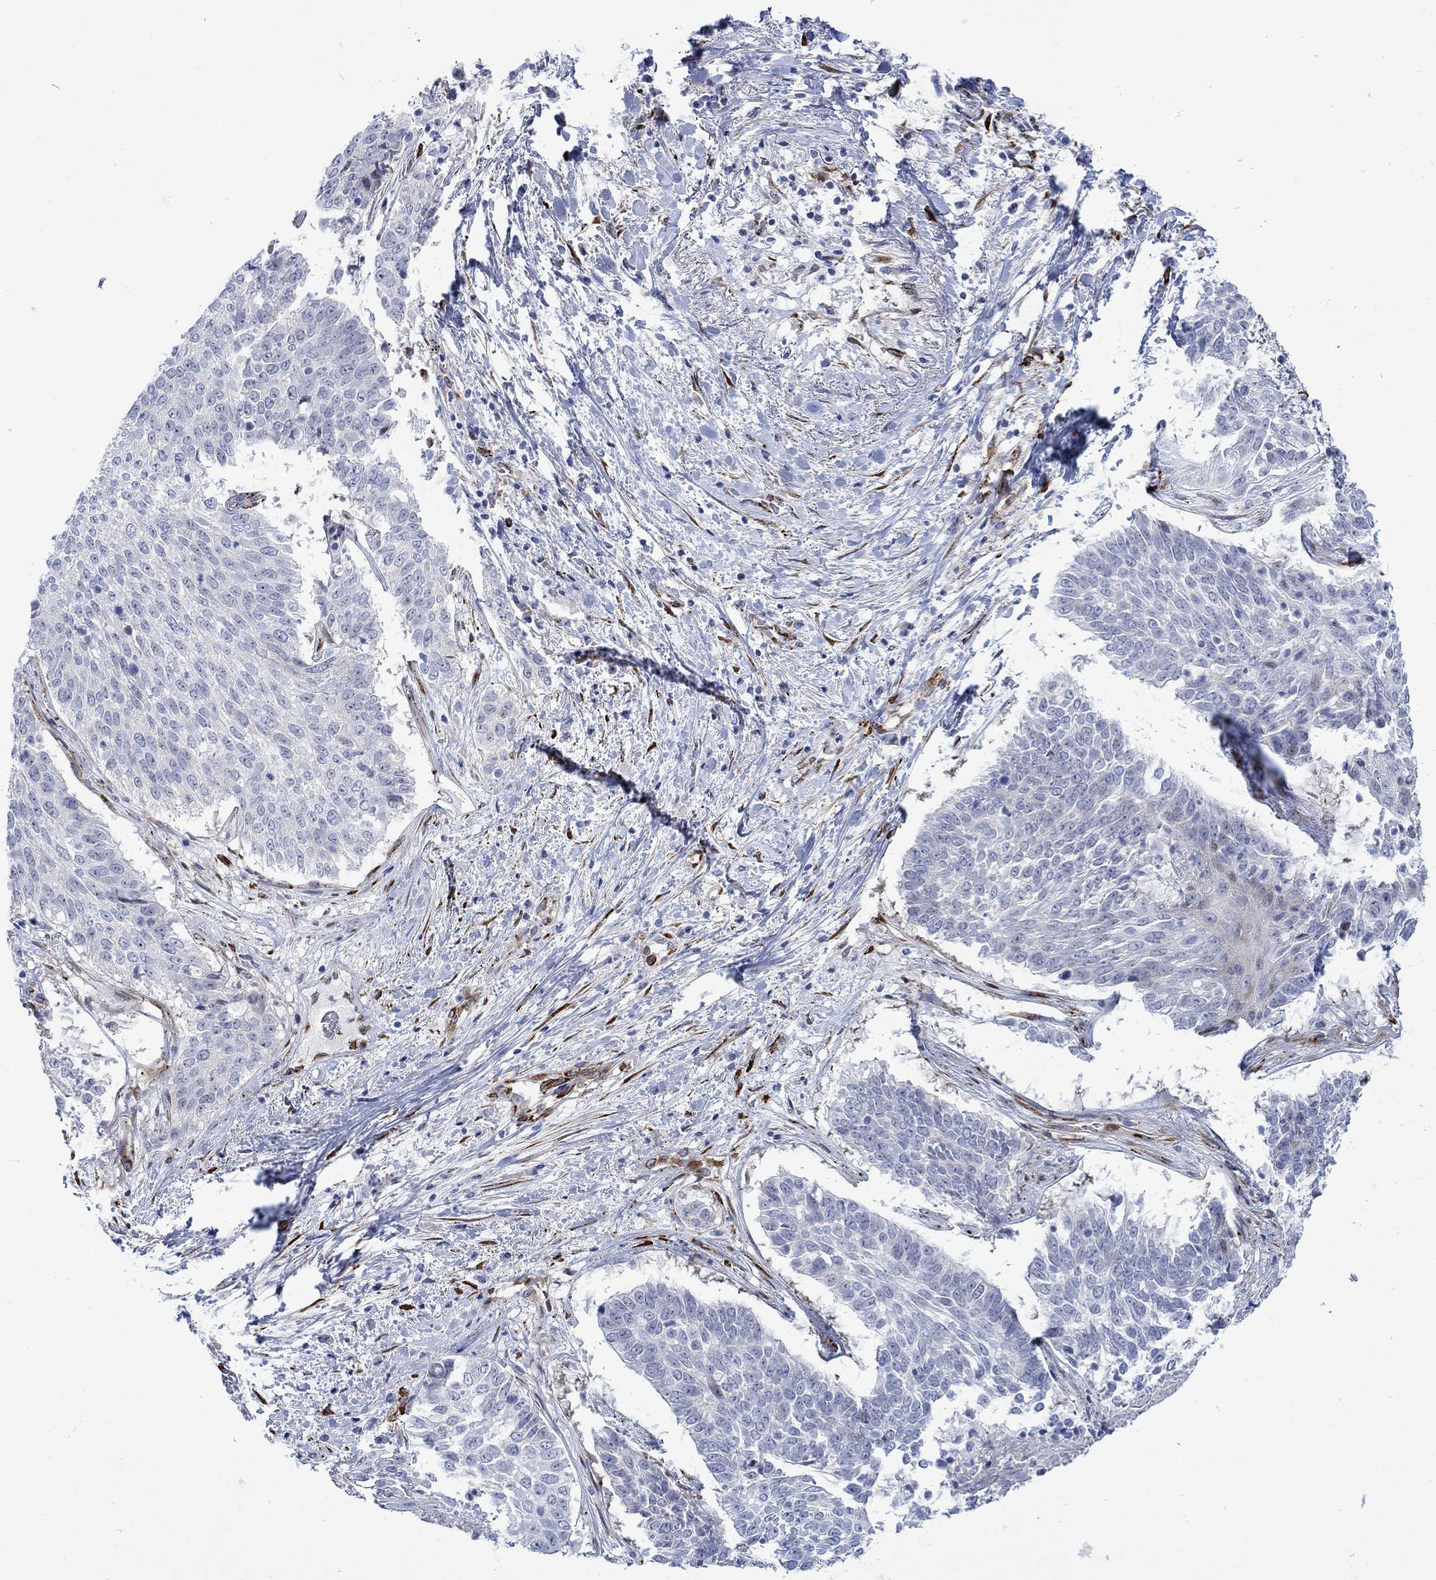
{"staining": {"intensity": "negative", "quantity": "none", "location": "none"}, "tissue": "lung cancer", "cell_type": "Tumor cells", "image_type": "cancer", "snomed": [{"axis": "morphology", "description": "Squamous cell carcinoma, NOS"}, {"axis": "topography", "description": "Lung"}], "caption": "Photomicrograph shows no significant protein positivity in tumor cells of lung cancer (squamous cell carcinoma).", "gene": "KSR2", "patient": {"sex": "male", "age": 64}}